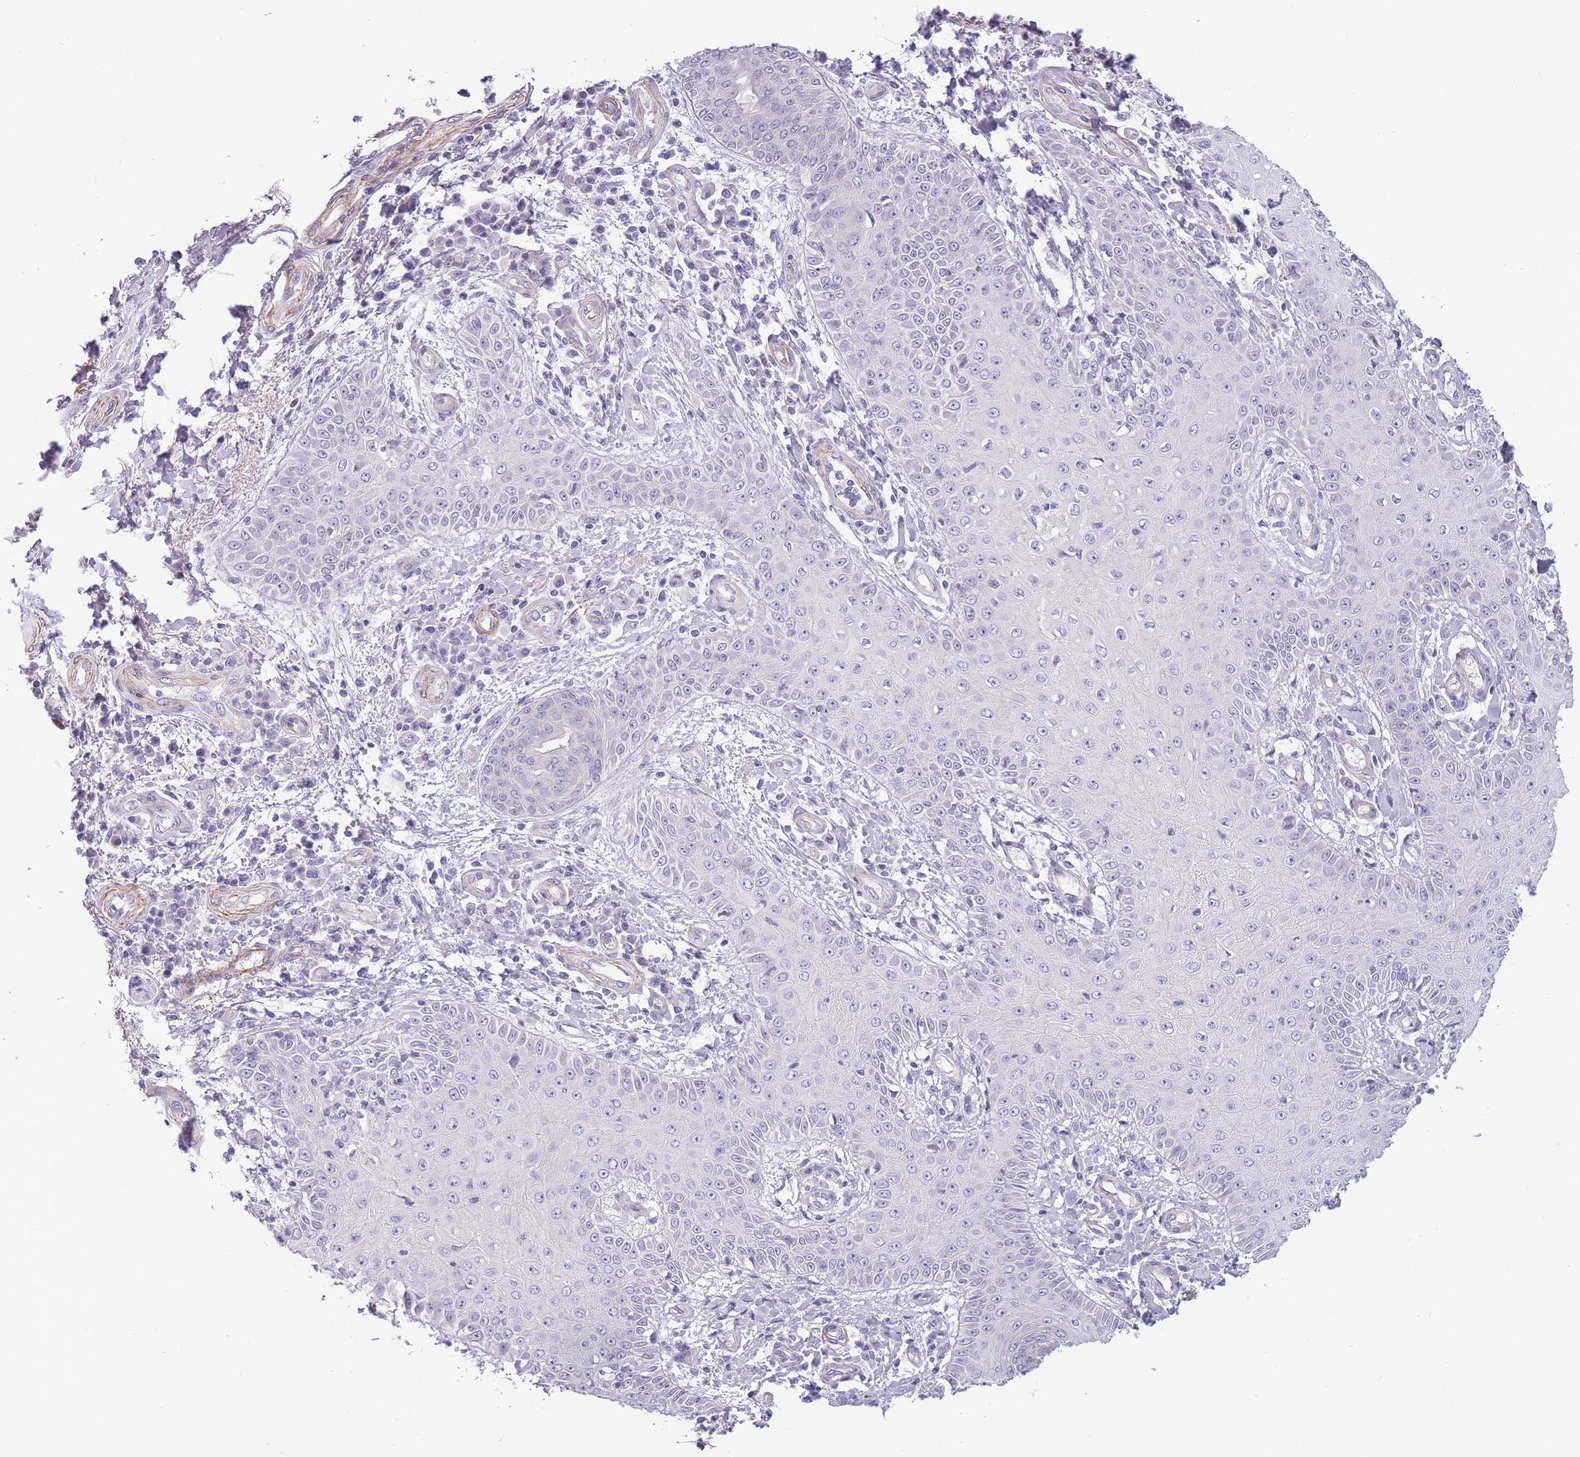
{"staining": {"intensity": "negative", "quantity": "none", "location": "none"}, "tissue": "skin cancer", "cell_type": "Tumor cells", "image_type": "cancer", "snomed": [{"axis": "morphology", "description": "Squamous cell carcinoma, NOS"}, {"axis": "topography", "description": "Skin"}], "caption": "DAB immunohistochemical staining of squamous cell carcinoma (skin) shows no significant expression in tumor cells. (DAB immunohistochemistry (IHC) with hematoxylin counter stain).", "gene": "FAM124A", "patient": {"sex": "male", "age": 70}}